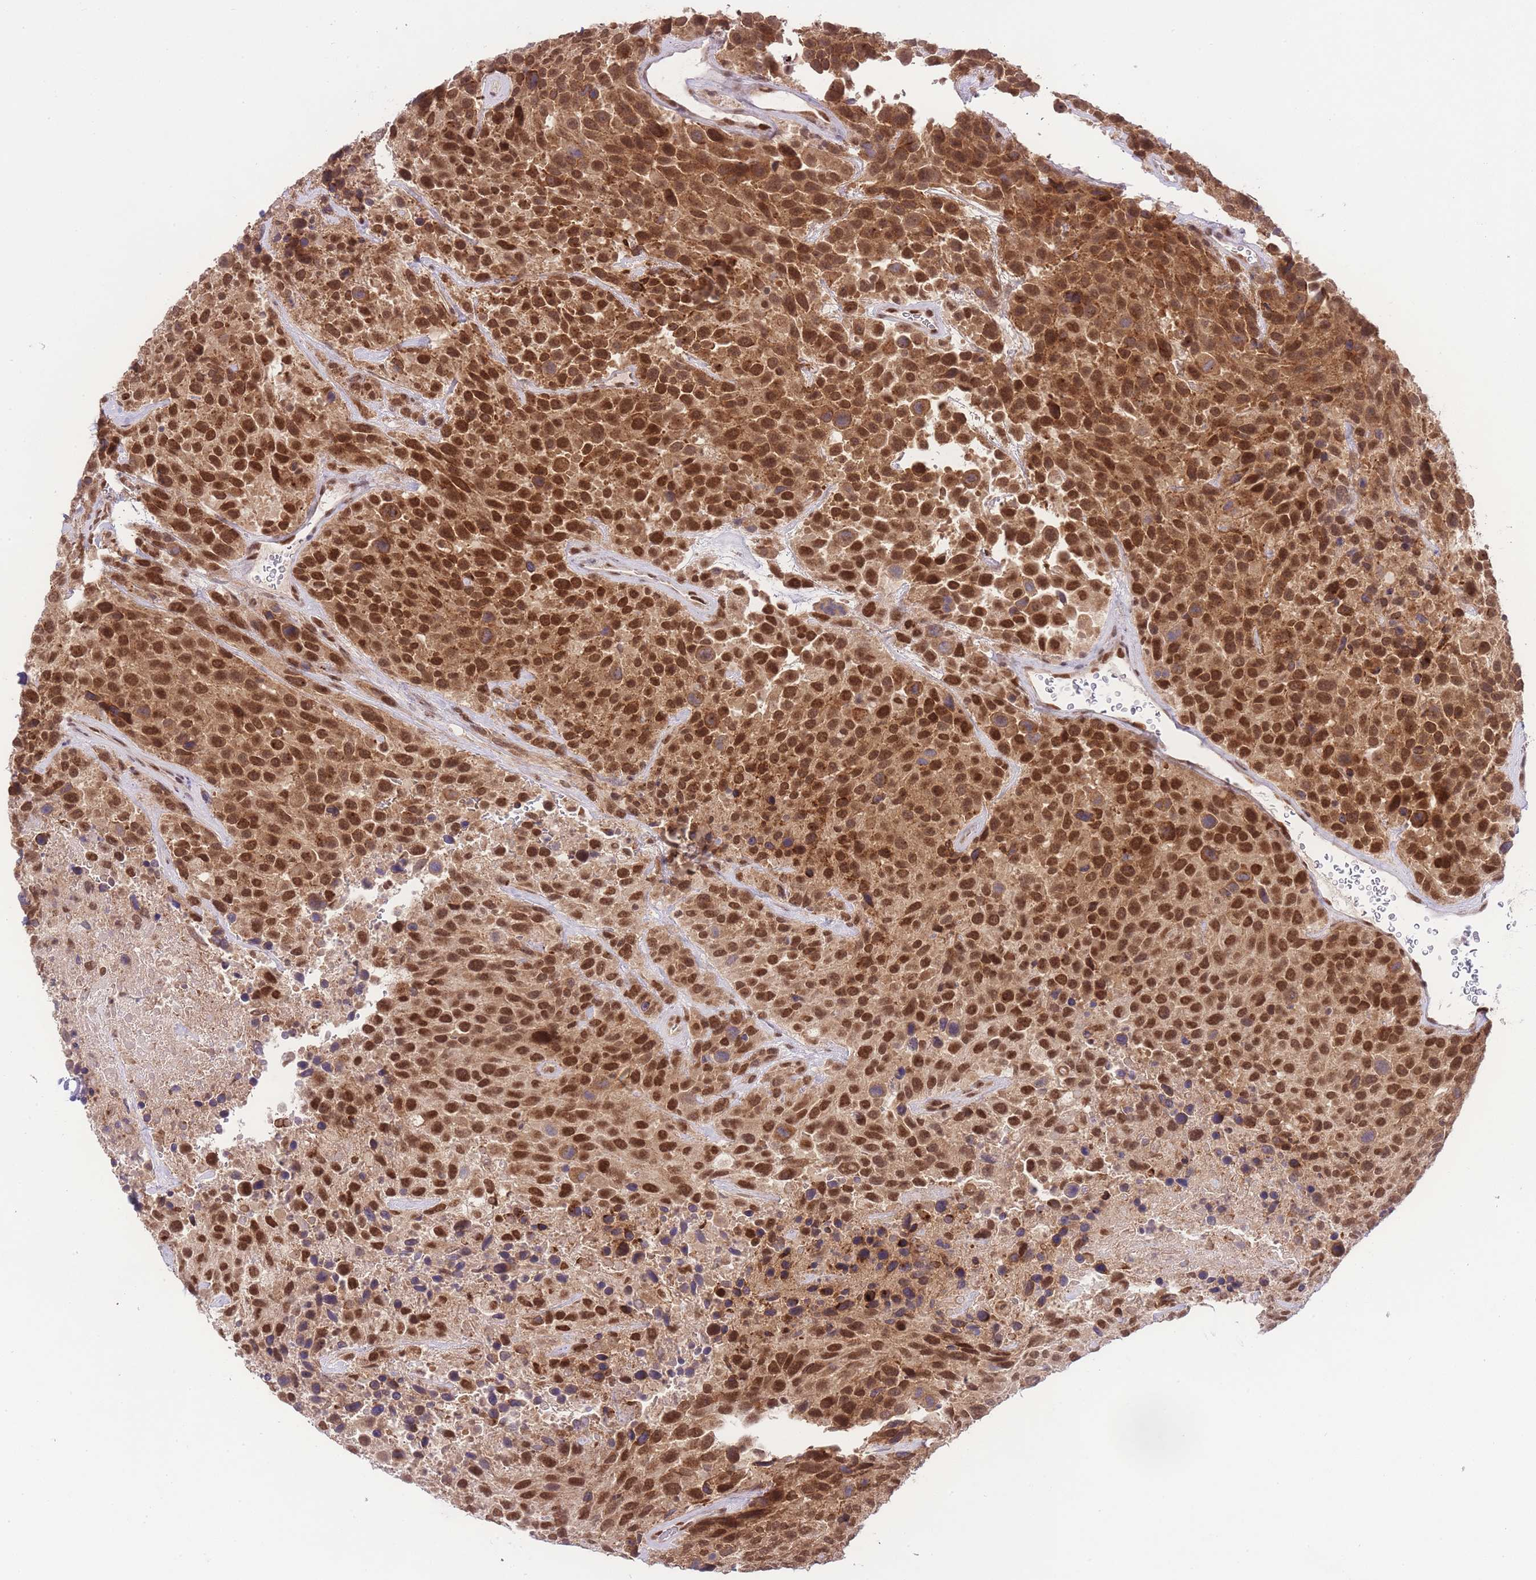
{"staining": {"intensity": "strong", "quantity": ">75%", "location": "cytoplasmic/membranous,nuclear"}, "tissue": "urothelial cancer", "cell_type": "Tumor cells", "image_type": "cancer", "snomed": [{"axis": "morphology", "description": "Urothelial carcinoma, High grade"}, {"axis": "topography", "description": "Urinary bladder"}], "caption": "Approximately >75% of tumor cells in human urothelial cancer show strong cytoplasmic/membranous and nuclear protein expression as visualized by brown immunohistochemical staining.", "gene": "TMED3", "patient": {"sex": "female", "age": 70}}